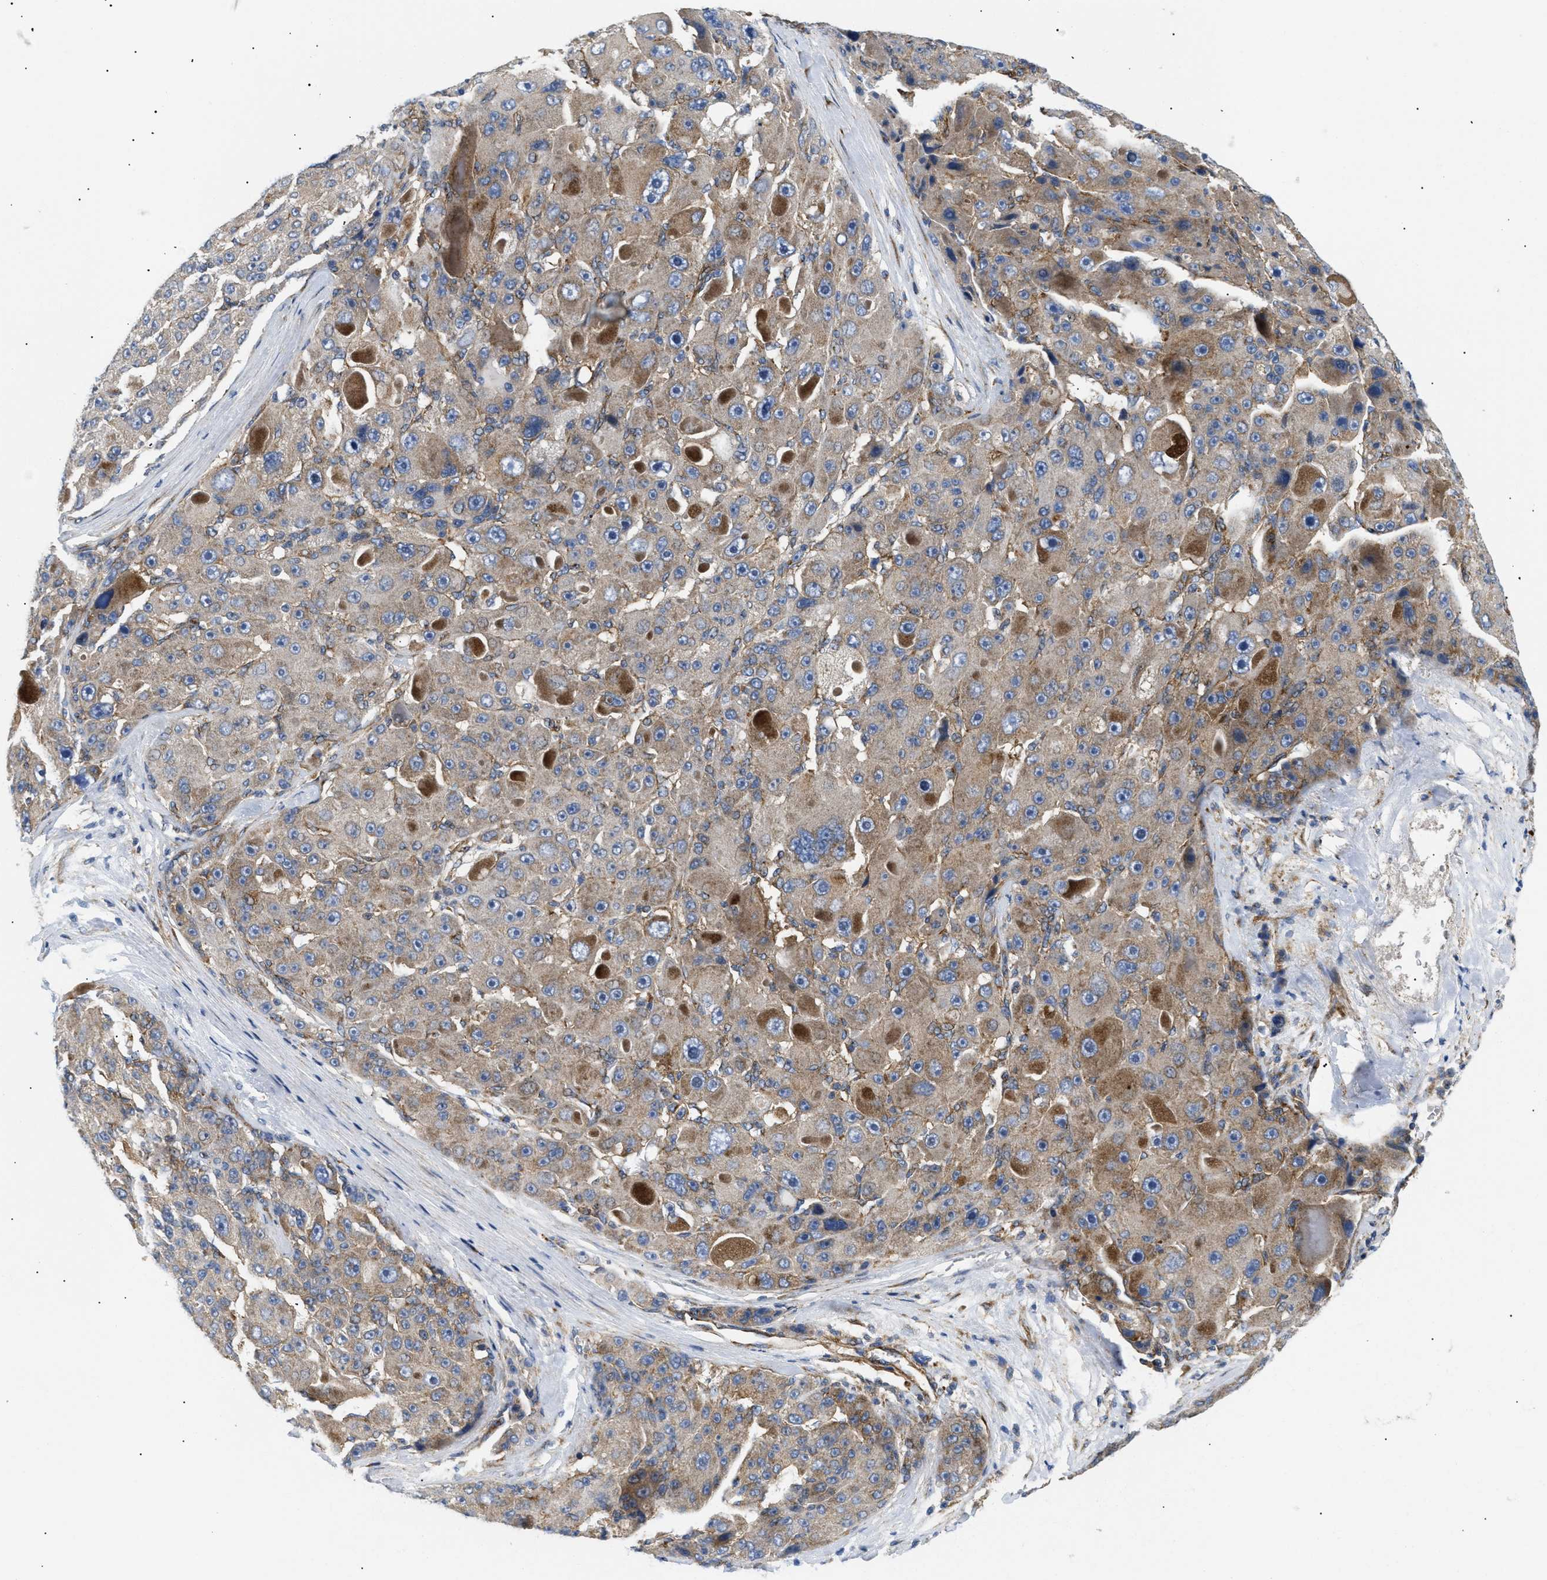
{"staining": {"intensity": "moderate", "quantity": "25%-75%", "location": "cytoplasmic/membranous"}, "tissue": "liver cancer", "cell_type": "Tumor cells", "image_type": "cancer", "snomed": [{"axis": "morphology", "description": "Carcinoma, Hepatocellular, NOS"}, {"axis": "topography", "description": "Liver"}], "caption": "Liver cancer stained with IHC reveals moderate cytoplasmic/membranous positivity in approximately 25%-75% of tumor cells. (Brightfield microscopy of DAB IHC at high magnification).", "gene": "DCTN4", "patient": {"sex": "male", "age": 76}}